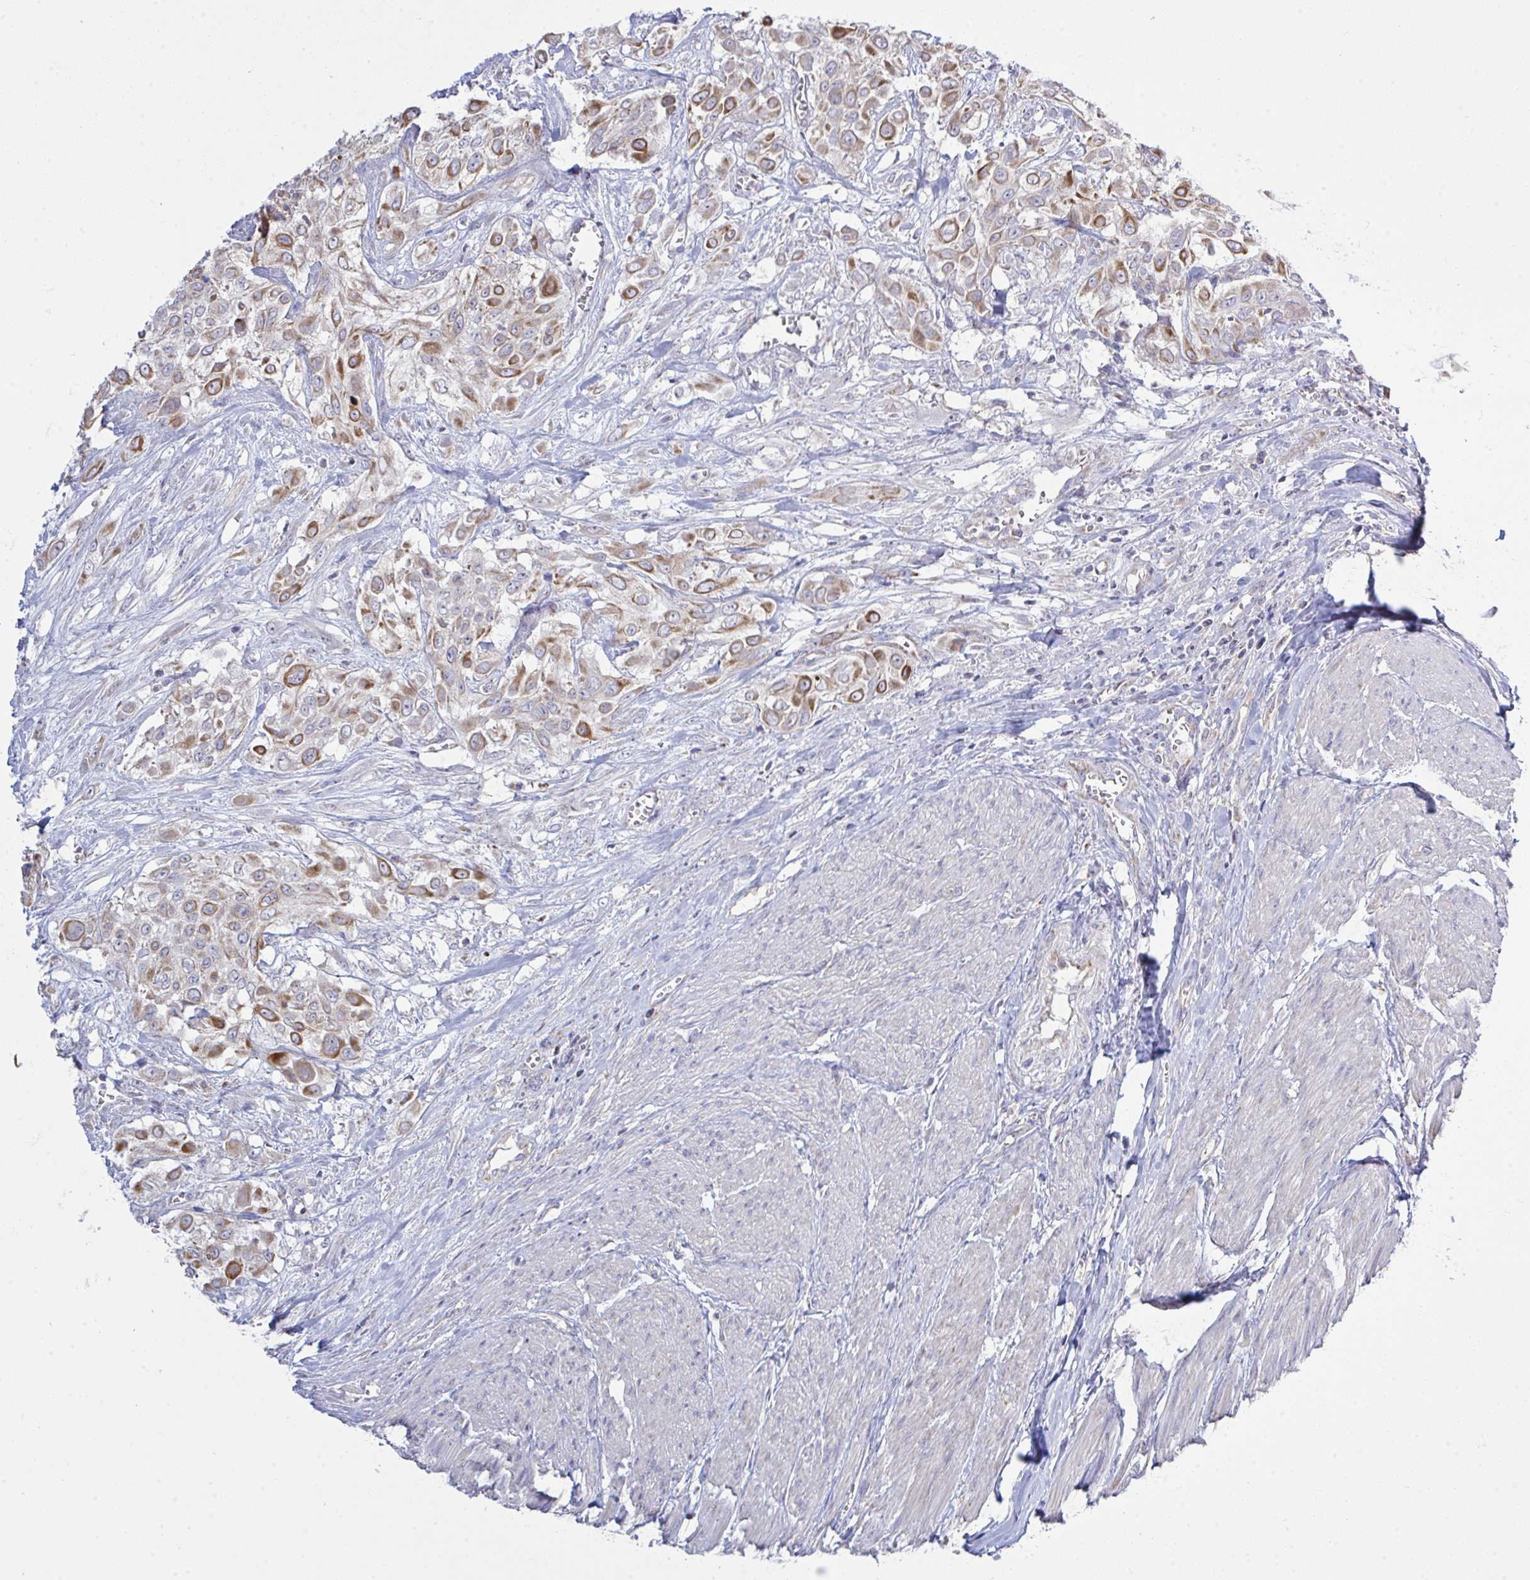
{"staining": {"intensity": "moderate", "quantity": ">75%", "location": "cytoplasmic/membranous"}, "tissue": "urothelial cancer", "cell_type": "Tumor cells", "image_type": "cancer", "snomed": [{"axis": "morphology", "description": "Urothelial carcinoma, High grade"}, {"axis": "topography", "description": "Urinary bladder"}], "caption": "This histopathology image demonstrates immunohistochemistry (IHC) staining of human high-grade urothelial carcinoma, with medium moderate cytoplasmic/membranous expression in about >75% of tumor cells.", "gene": "NDUFA7", "patient": {"sex": "male", "age": 57}}